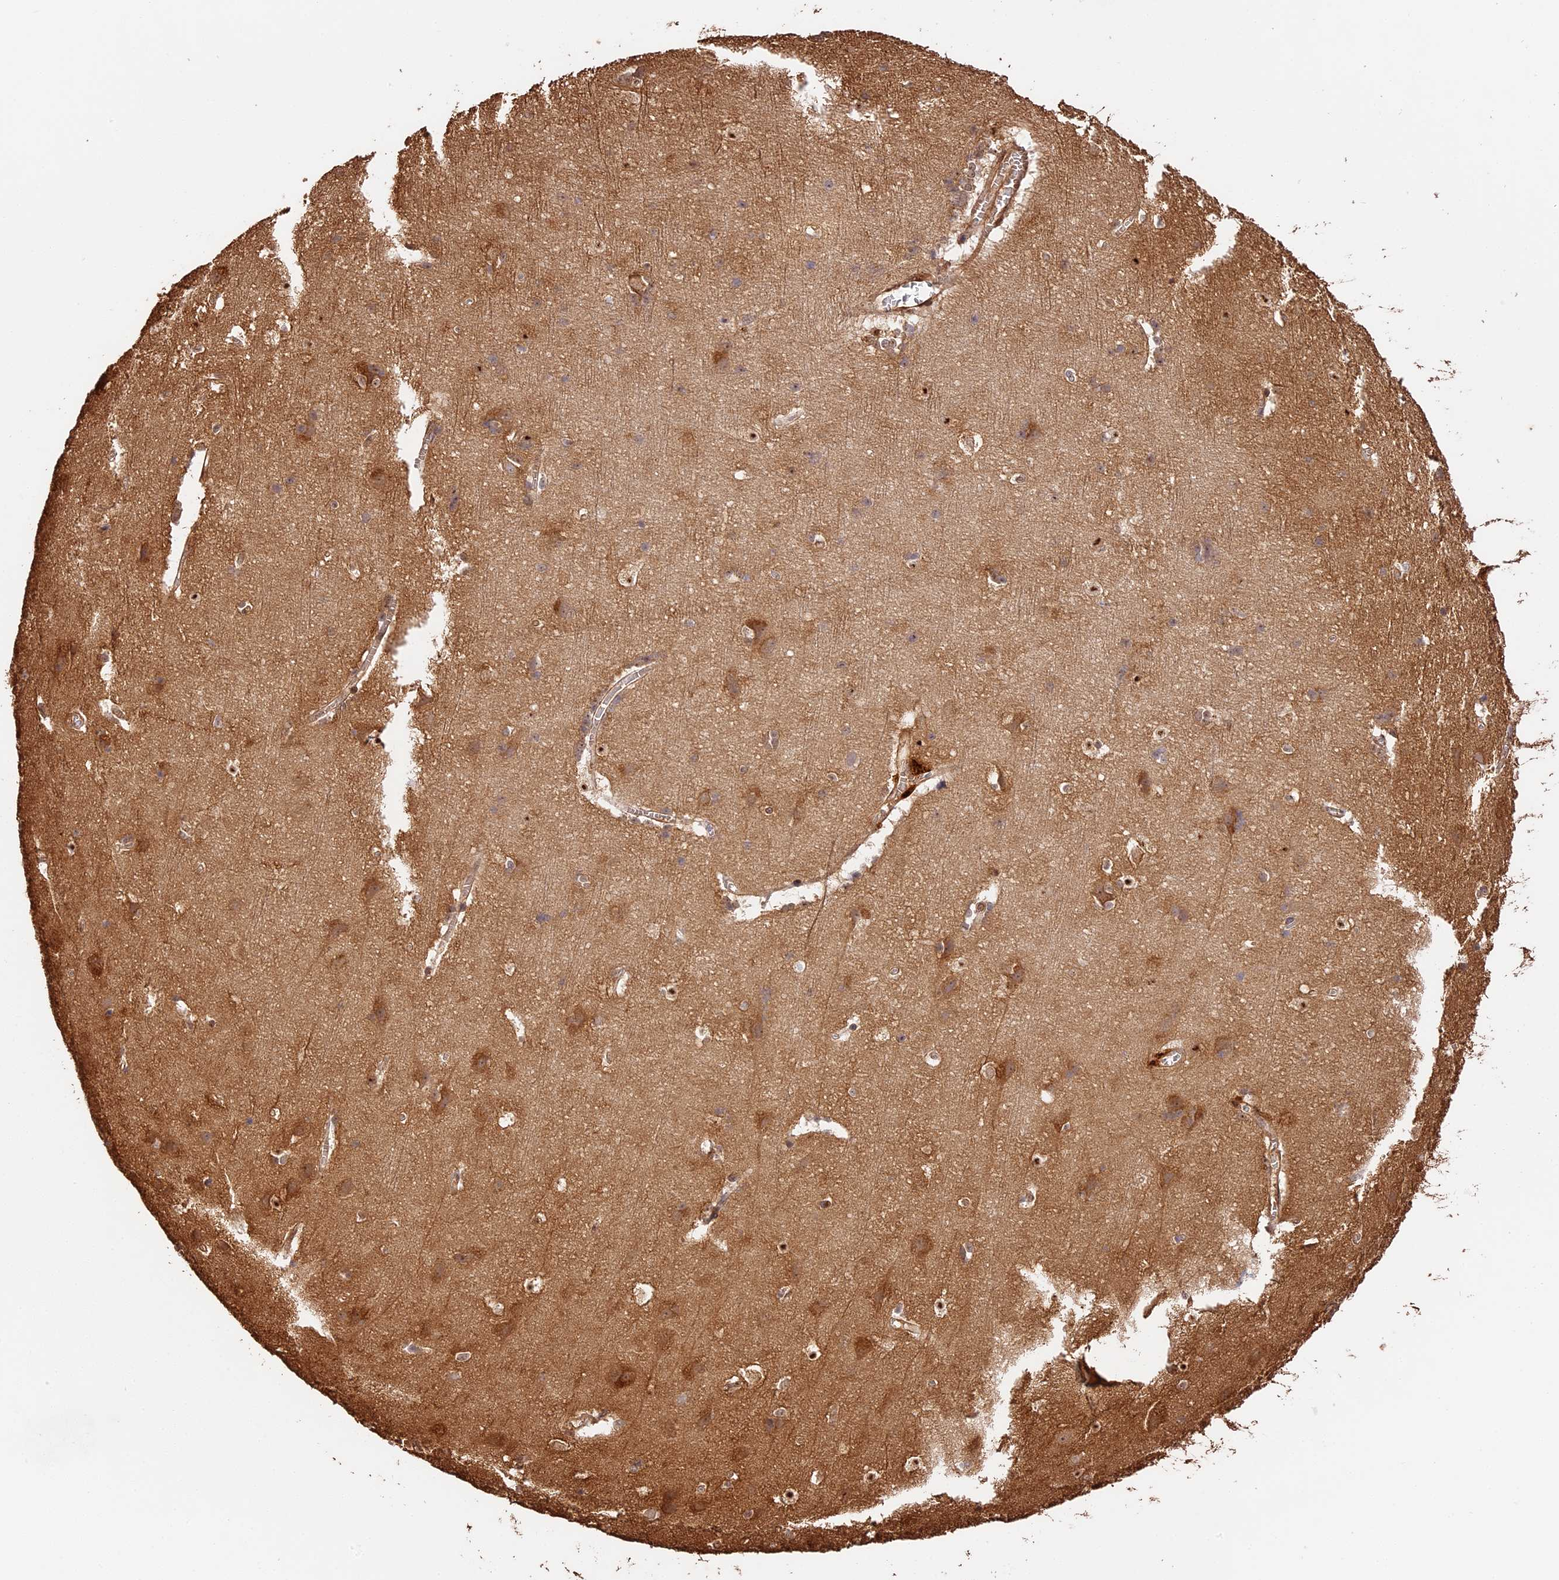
{"staining": {"intensity": "moderate", "quantity": ">75%", "location": "cytoplasmic/membranous"}, "tissue": "cerebral cortex", "cell_type": "Endothelial cells", "image_type": "normal", "snomed": [{"axis": "morphology", "description": "Normal tissue, NOS"}, {"axis": "topography", "description": "Cerebral cortex"}], "caption": "Endothelial cells exhibit medium levels of moderate cytoplasmic/membranous staining in approximately >75% of cells in normal cerebral cortex. The protein of interest is shown in brown color, while the nuclei are stained blue.", "gene": "PPP1R37", "patient": {"sex": "male", "age": 54}}